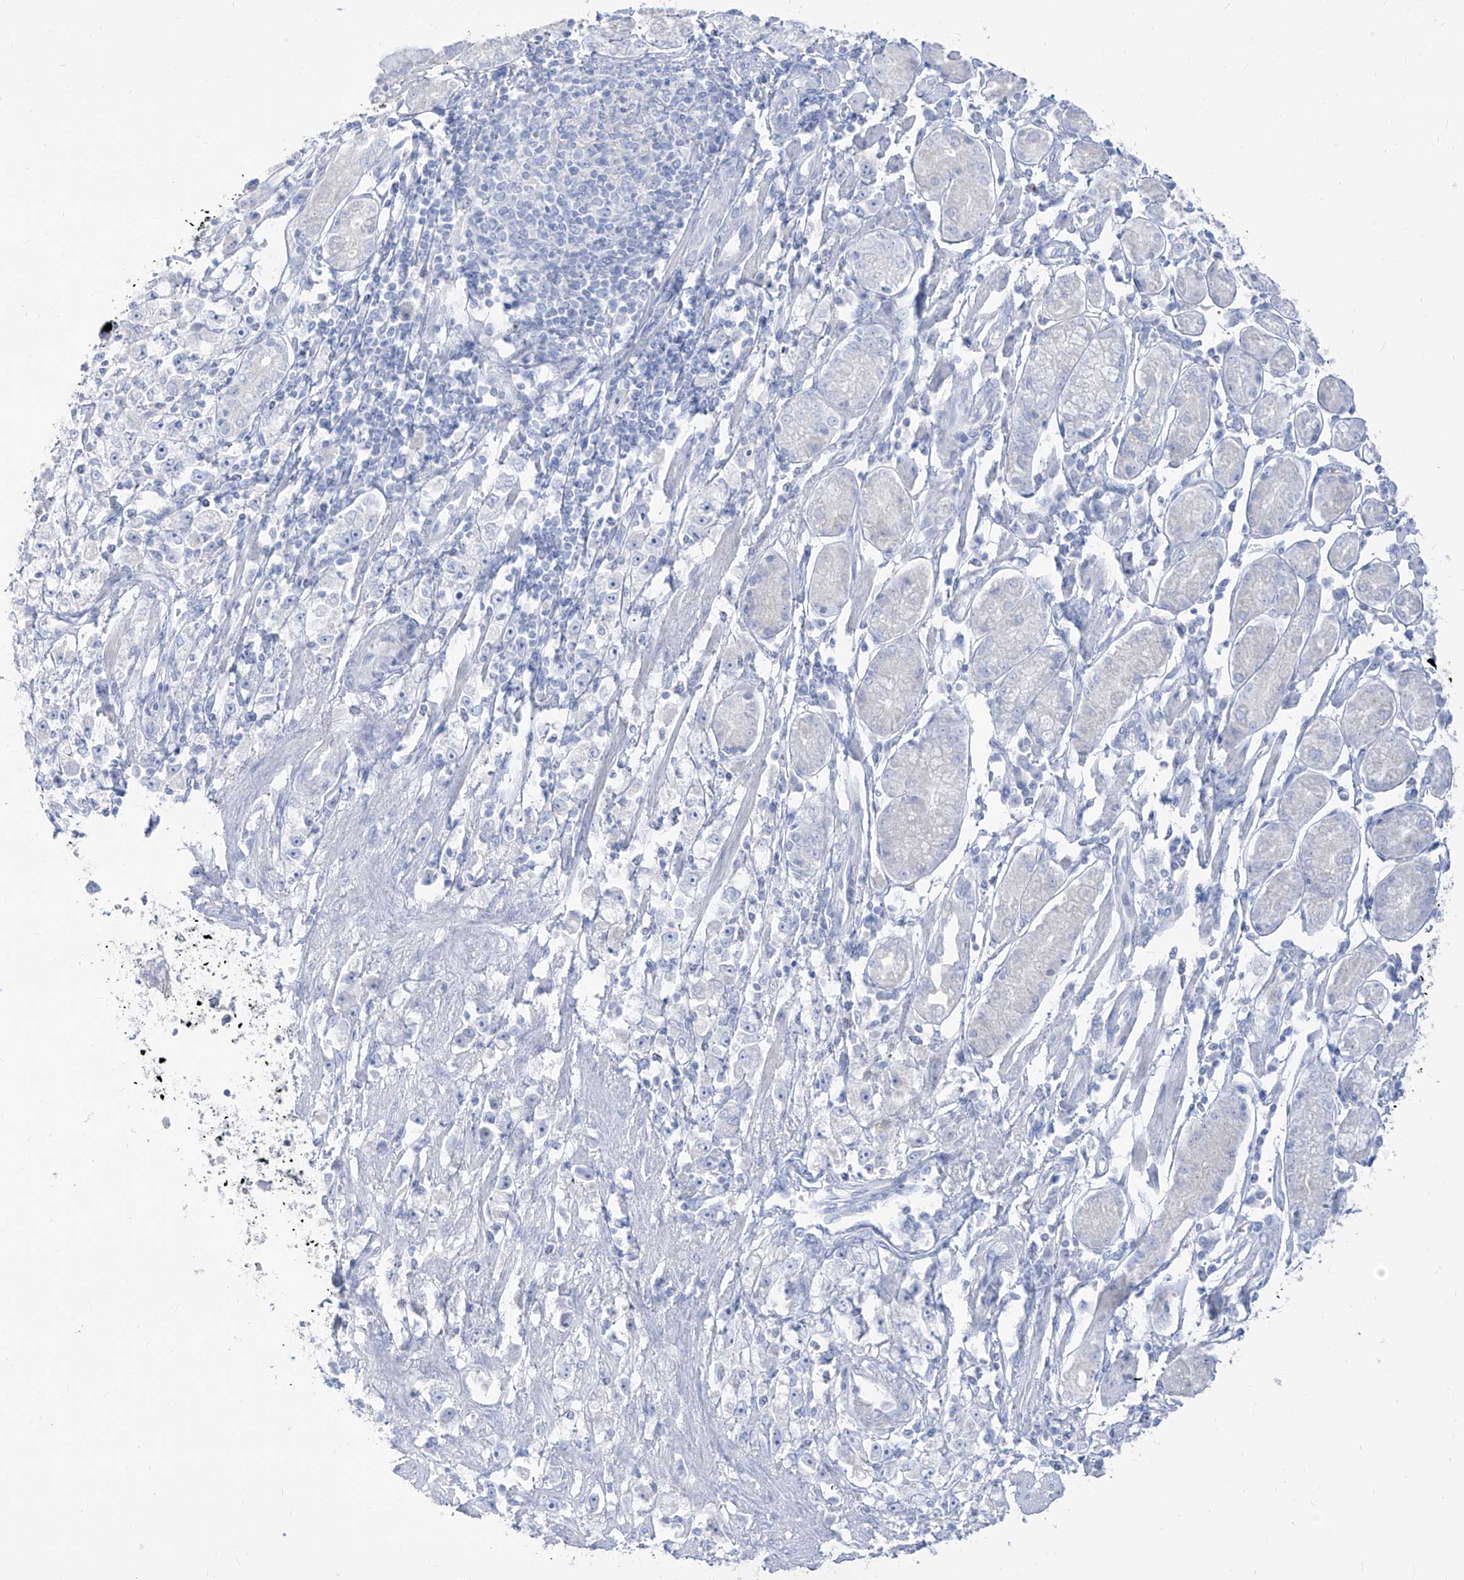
{"staining": {"intensity": "negative", "quantity": "none", "location": "none"}, "tissue": "stomach cancer", "cell_type": "Tumor cells", "image_type": "cancer", "snomed": [{"axis": "morphology", "description": "Adenocarcinoma, NOS"}, {"axis": "topography", "description": "Stomach"}], "caption": "High power microscopy histopathology image of an IHC histopathology image of adenocarcinoma (stomach), revealing no significant staining in tumor cells.", "gene": "ARHGEF40", "patient": {"sex": "female", "age": 59}}